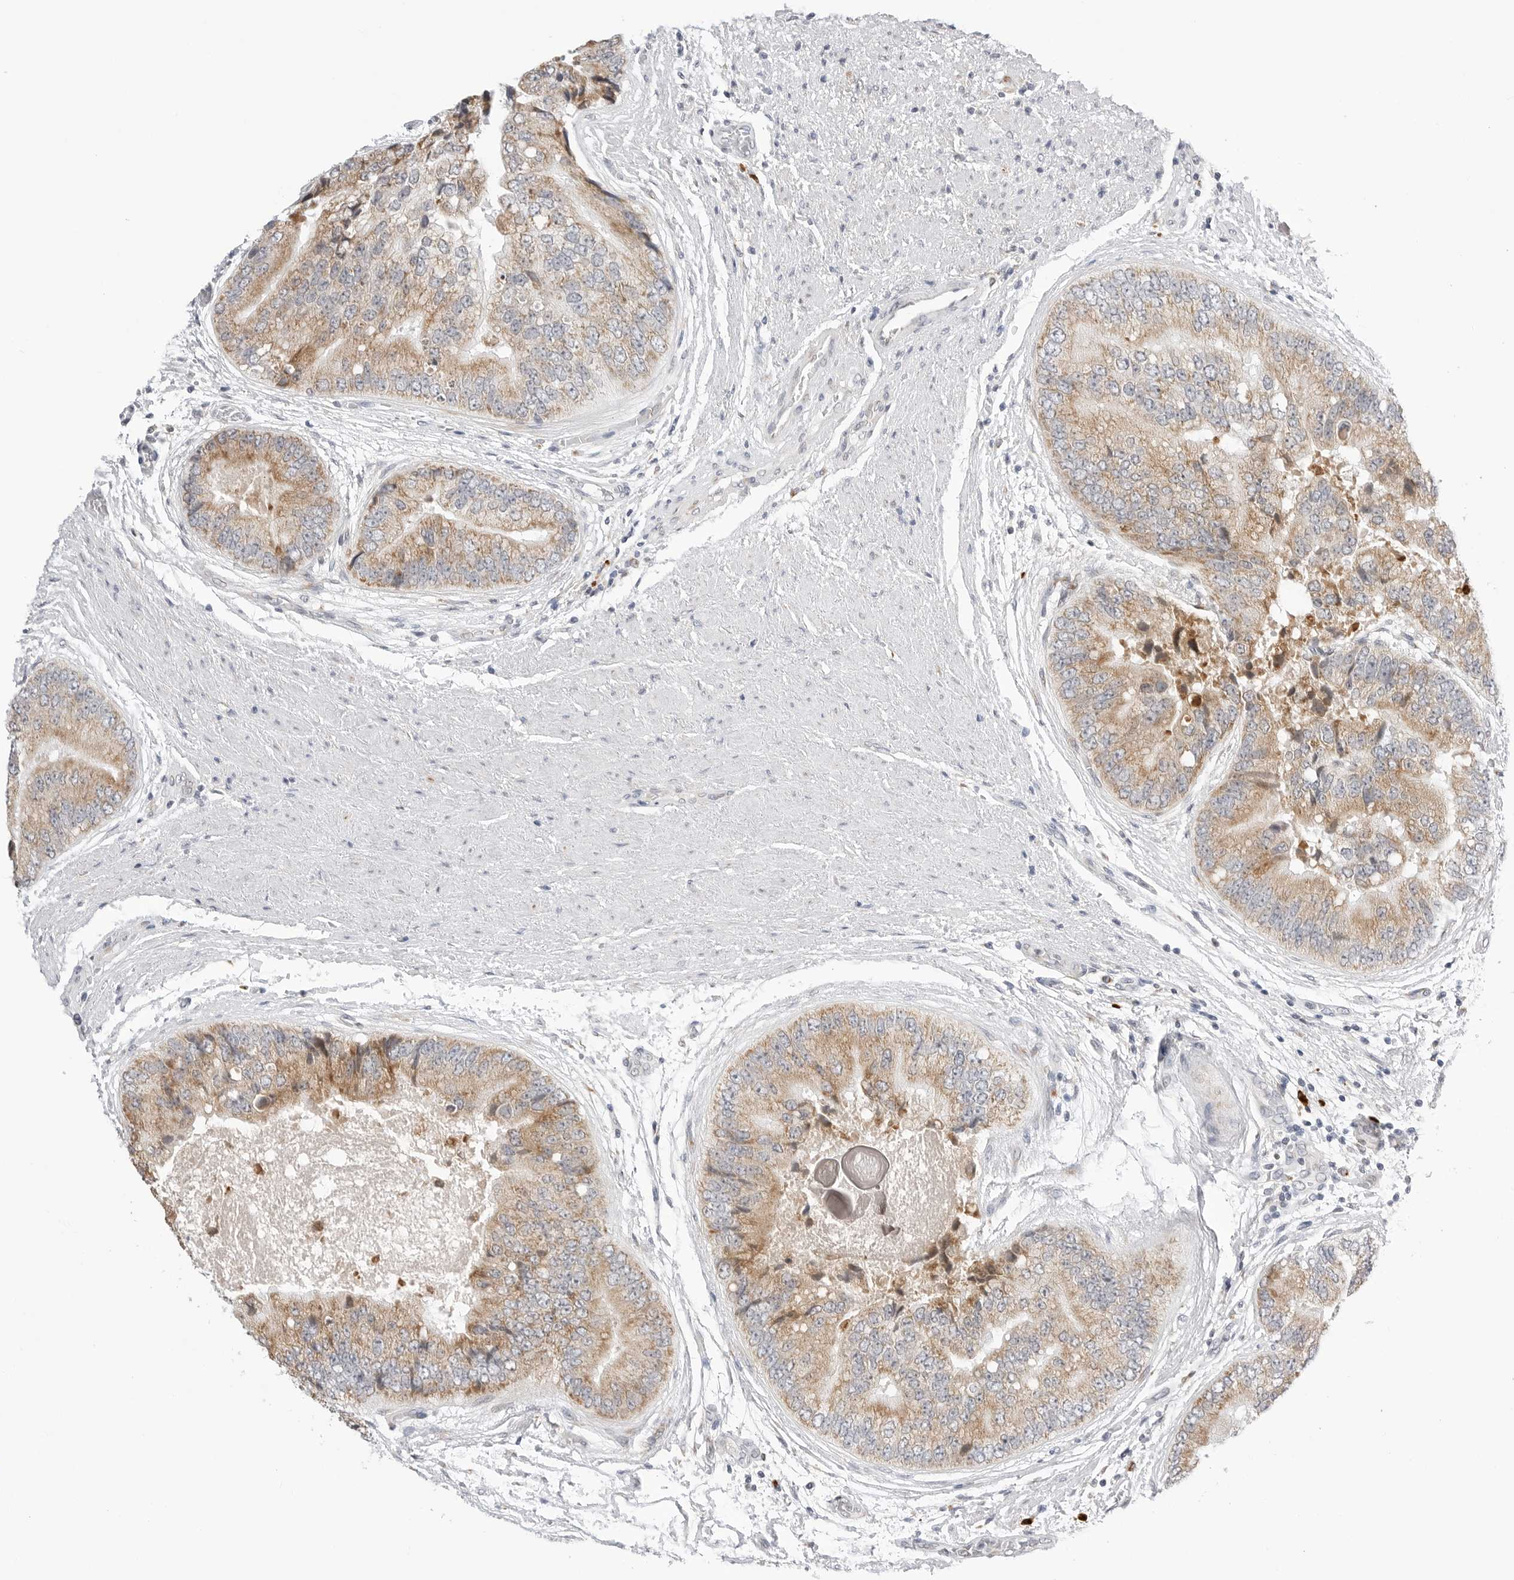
{"staining": {"intensity": "moderate", "quantity": ">75%", "location": "cytoplasmic/membranous"}, "tissue": "prostate cancer", "cell_type": "Tumor cells", "image_type": "cancer", "snomed": [{"axis": "morphology", "description": "Adenocarcinoma, High grade"}, {"axis": "topography", "description": "Prostate"}], "caption": "This is an image of IHC staining of prostate high-grade adenocarcinoma, which shows moderate expression in the cytoplasmic/membranous of tumor cells.", "gene": "RPN1", "patient": {"sex": "male", "age": 70}}